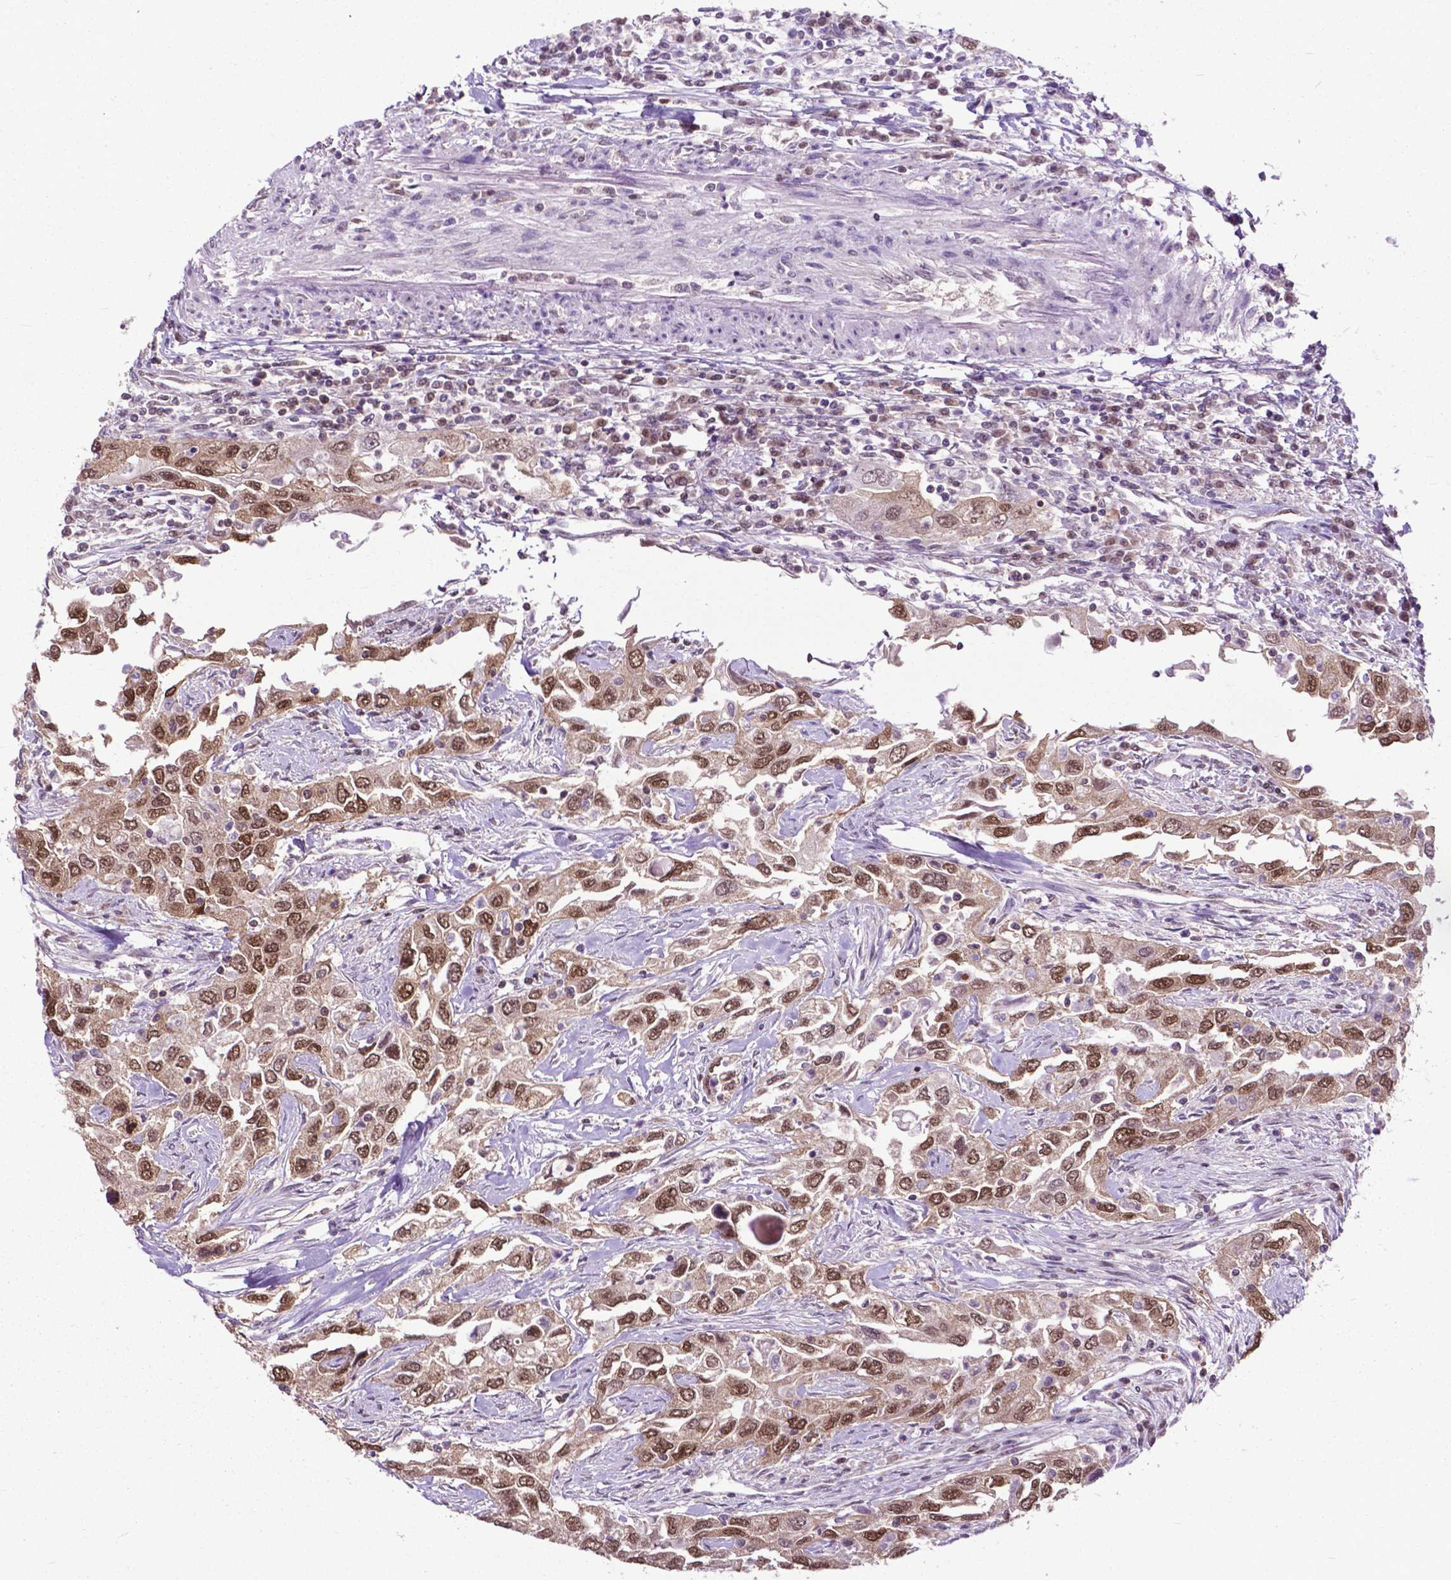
{"staining": {"intensity": "moderate", "quantity": ">75%", "location": "cytoplasmic/membranous,nuclear"}, "tissue": "urothelial cancer", "cell_type": "Tumor cells", "image_type": "cancer", "snomed": [{"axis": "morphology", "description": "Urothelial carcinoma, High grade"}, {"axis": "topography", "description": "Urinary bladder"}], "caption": "Immunohistochemical staining of human high-grade urothelial carcinoma displays moderate cytoplasmic/membranous and nuclear protein positivity in about >75% of tumor cells. (DAB (3,3'-diaminobenzidine) = brown stain, brightfield microscopy at high magnification).", "gene": "FAF1", "patient": {"sex": "male", "age": 76}}